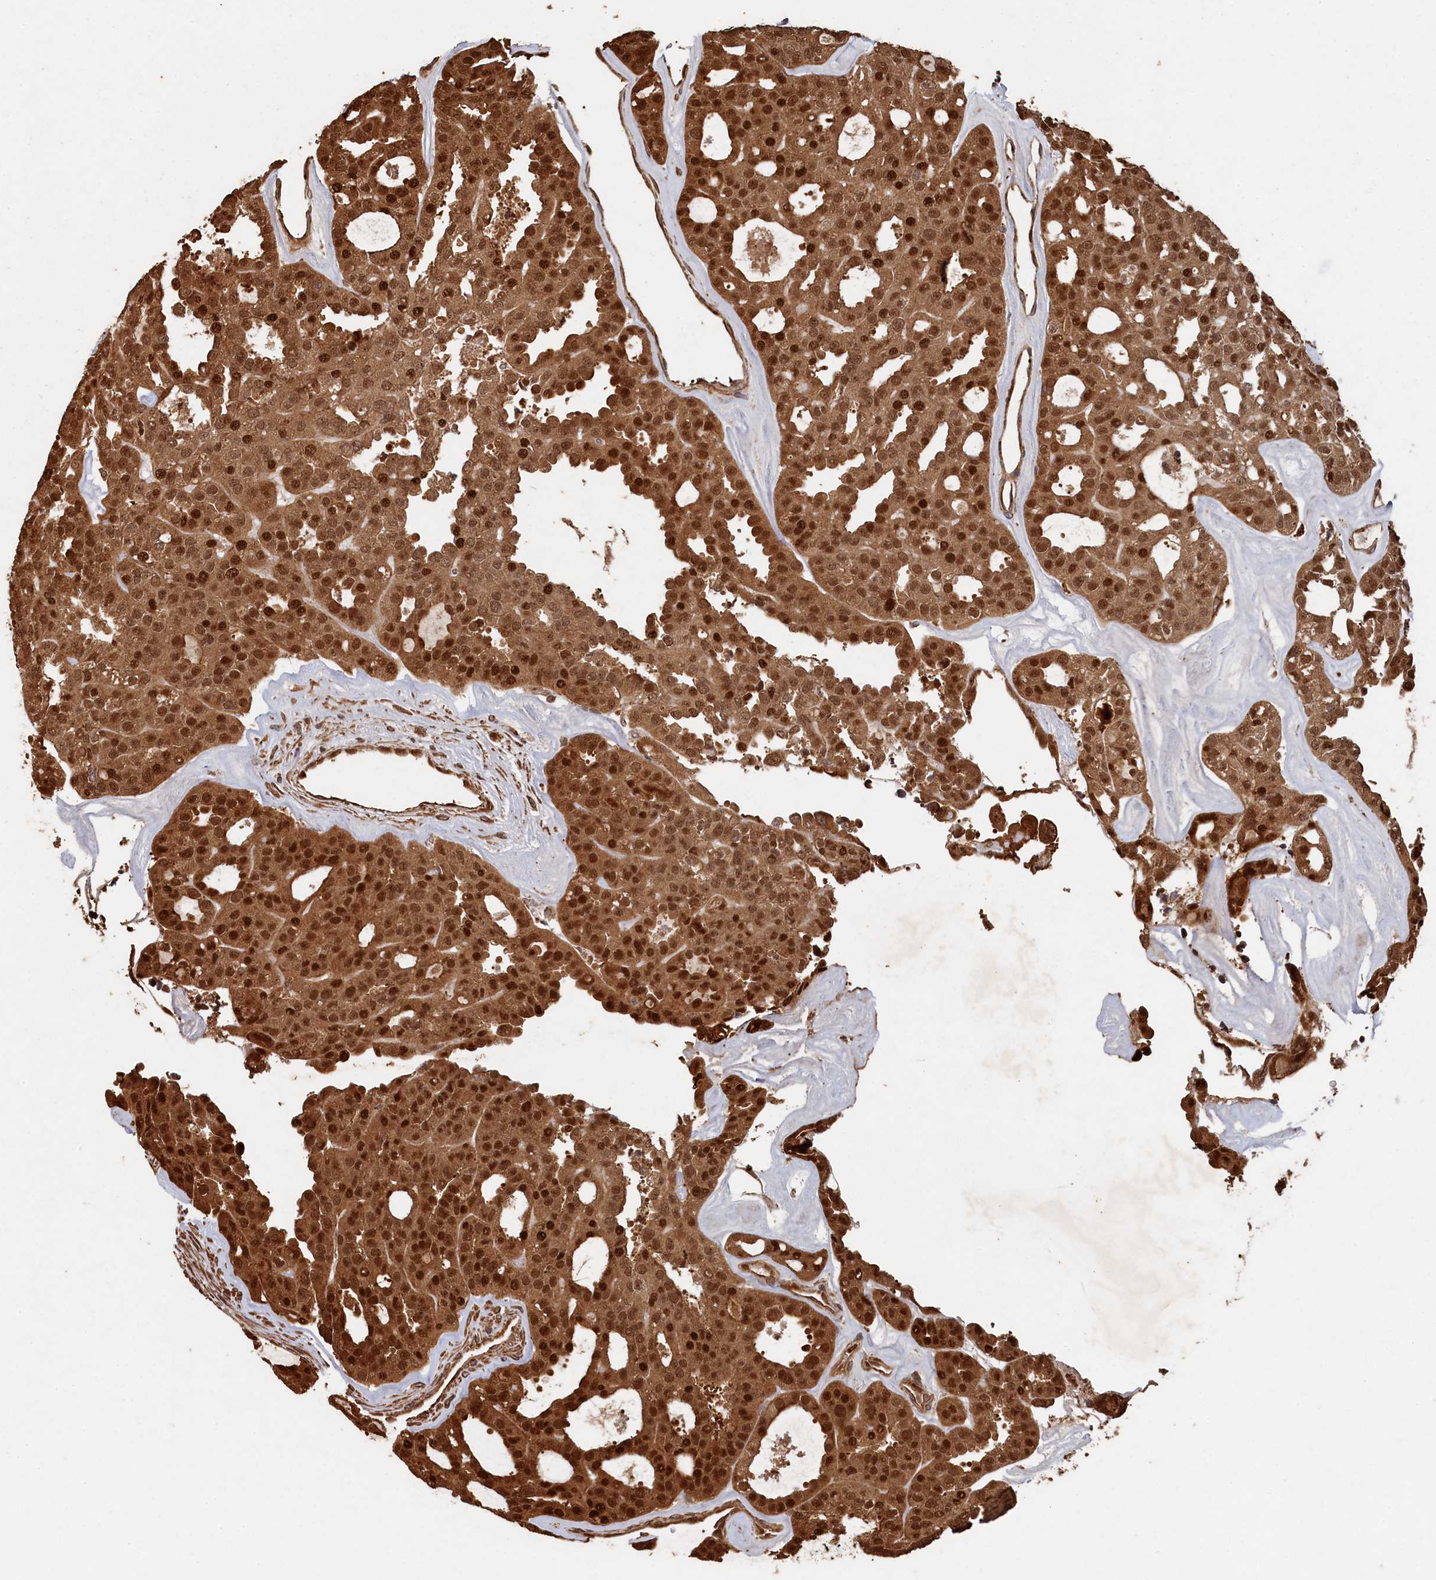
{"staining": {"intensity": "strong", "quantity": ">75%", "location": "cytoplasmic/membranous,nuclear"}, "tissue": "thyroid cancer", "cell_type": "Tumor cells", "image_type": "cancer", "snomed": [{"axis": "morphology", "description": "Follicular adenoma carcinoma, NOS"}, {"axis": "topography", "description": "Thyroid gland"}], "caption": "Immunohistochemical staining of human thyroid cancer displays high levels of strong cytoplasmic/membranous and nuclear protein staining in approximately >75% of tumor cells. (DAB IHC, brown staining for protein, blue staining for nuclei).", "gene": "PIGN", "patient": {"sex": "male", "age": 75}}